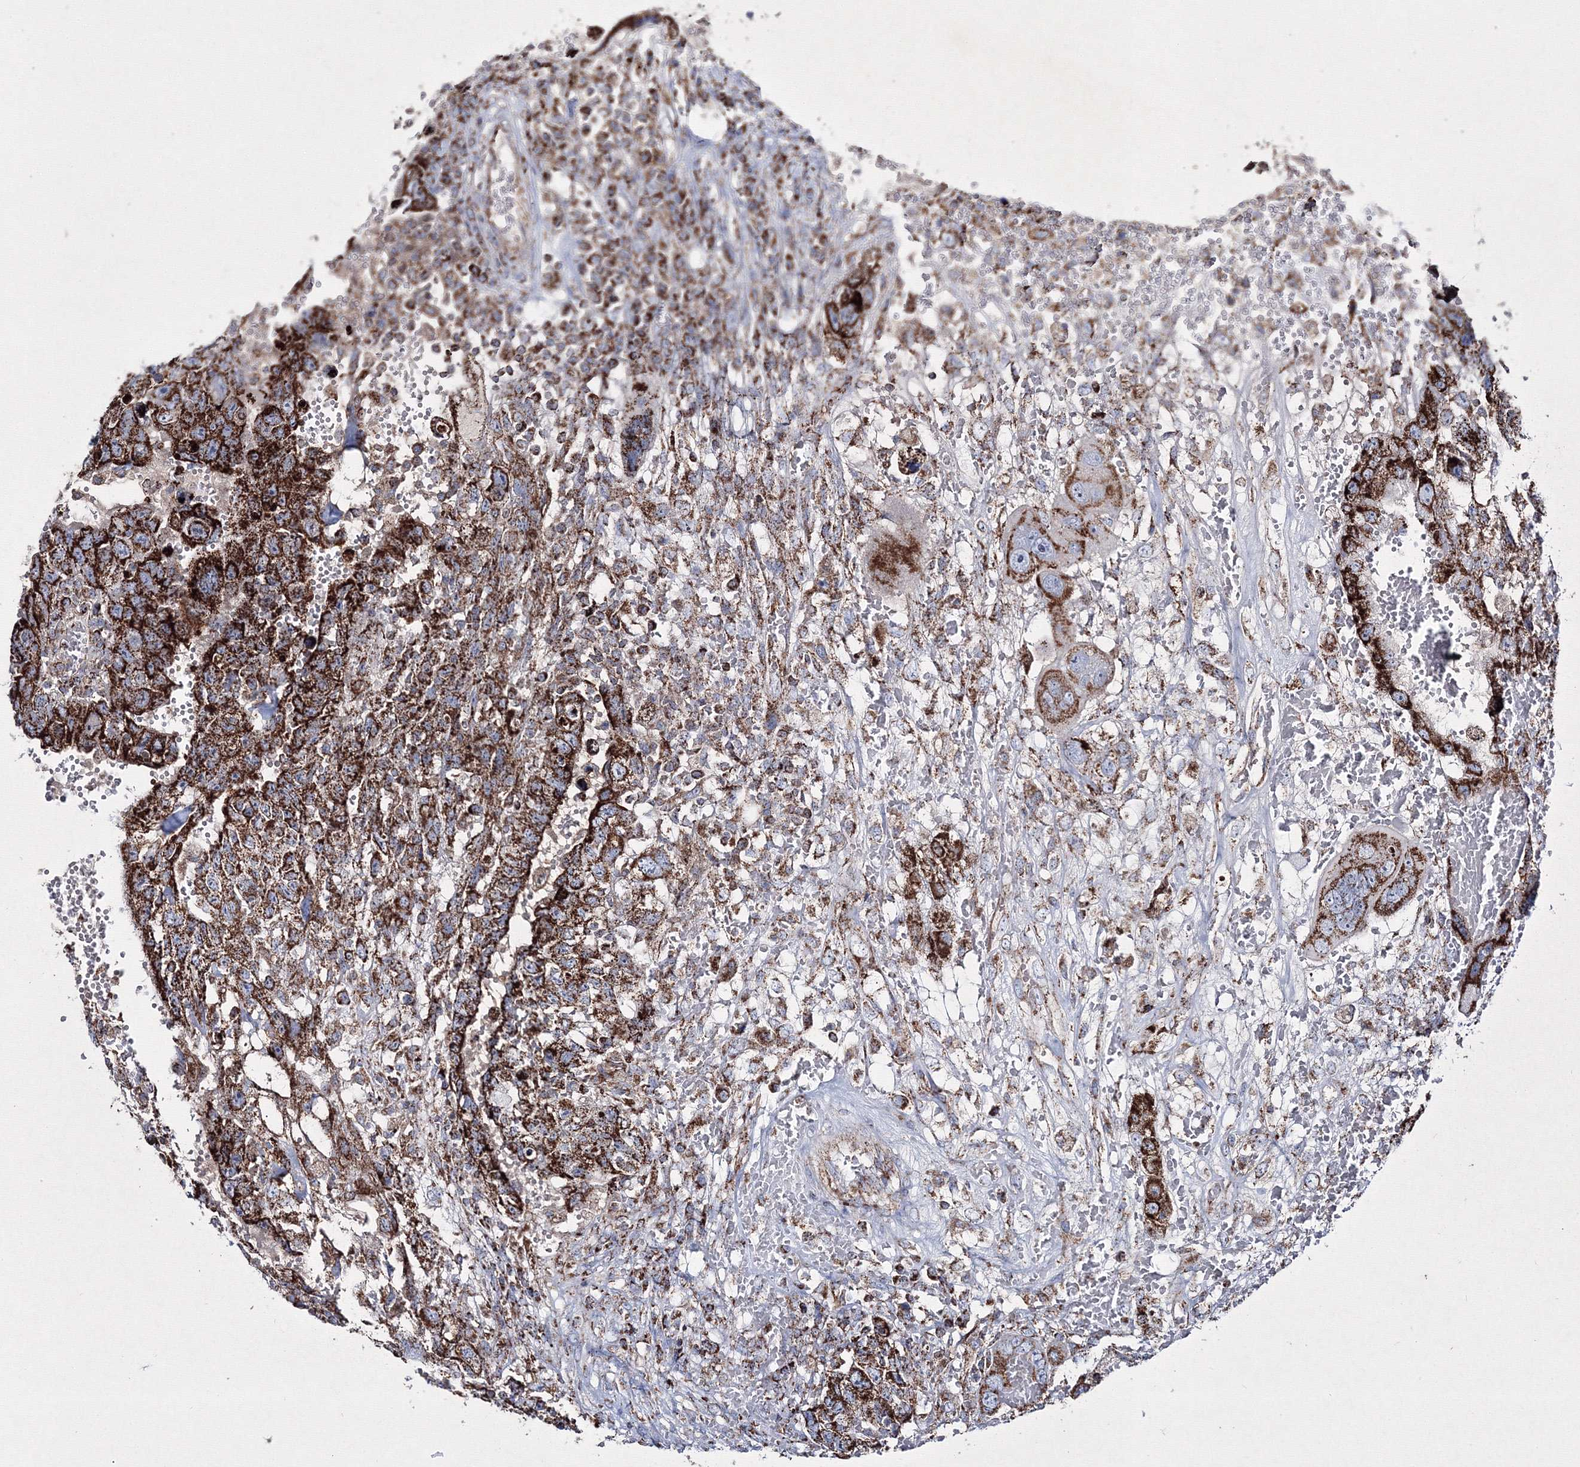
{"staining": {"intensity": "strong", "quantity": ">75%", "location": "cytoplasmic/membranous"}, "tissue": "testis cancer", "cell_type": "Tumor cells", "image_type": "cancer", "snomed": [{"axis": "morphology", "description": "Carcinoma, Embryonal, NOS"}, {"axis": "topography", "description": "Testis"}], "caption": "Immunohistochemical staining of human testis cancer (embryonal carcinoma) displays high levels of strong cytoplasmic/membranous protein staining in about >75% of tumor cells.", "gene": "IGSF9", "patient": {"sex": "male", "age": 26}}